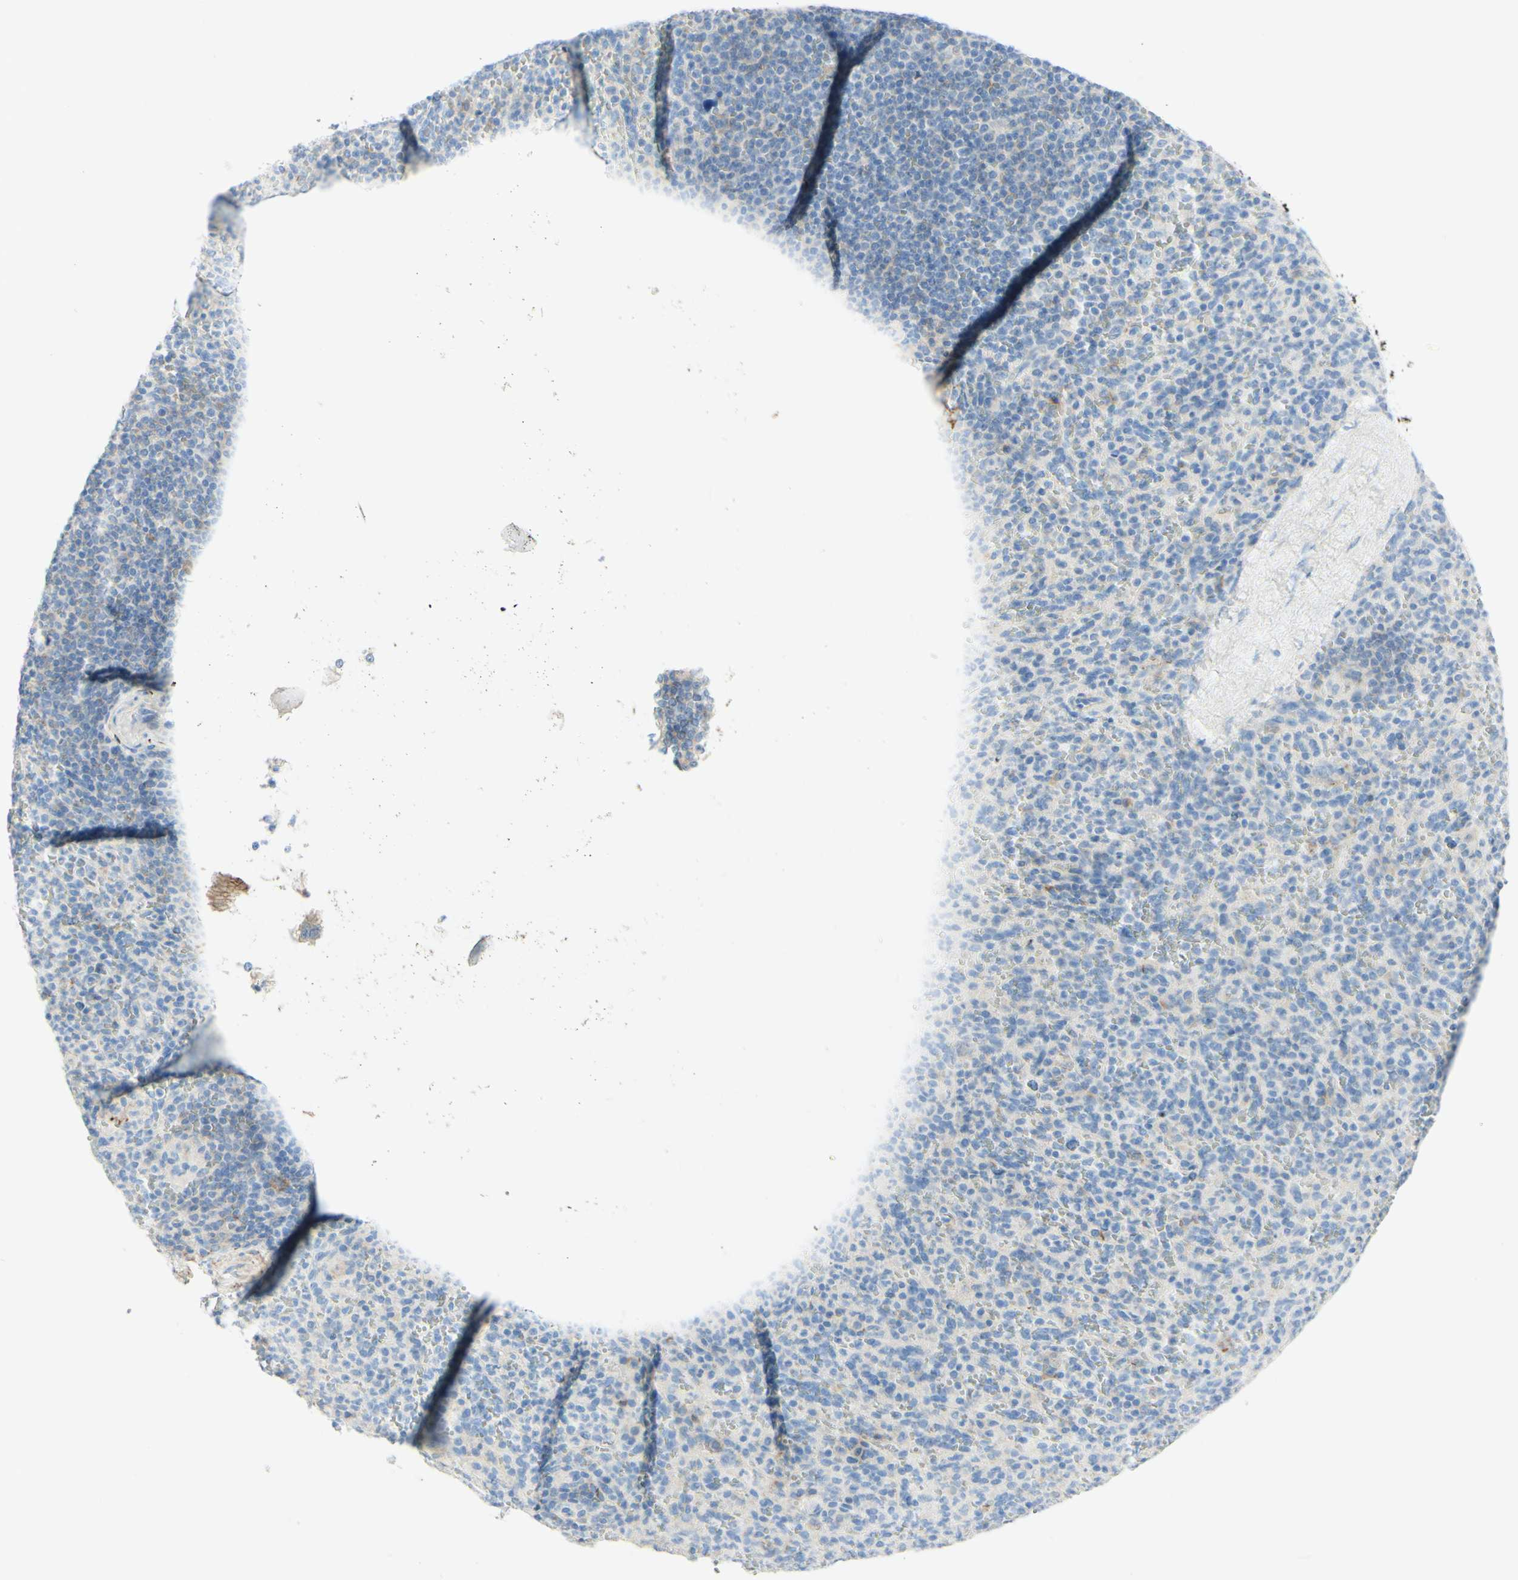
{"staining": {"intensity": "negative", "quantity": "none", "location": "none"}, "tissue": "spleen", "cell_type": "Cells in red pulp", "image_type": "normal", "snomed": [{"axis": "morphology", "description": "Normal tissue, NOS"}, {"axis": "topography", "description": "Spleen"}], "caption": "This photomicrograph is of unremarkable spleen stained with immunohistochemistry to label a protein in brown with the nuclei are counter-stained blue. There is no positivity in cells in red pulp. (DAB IHC, high magnification).", "gene": "ALCAM", "patient": {"sex": "male", "age": 36}}